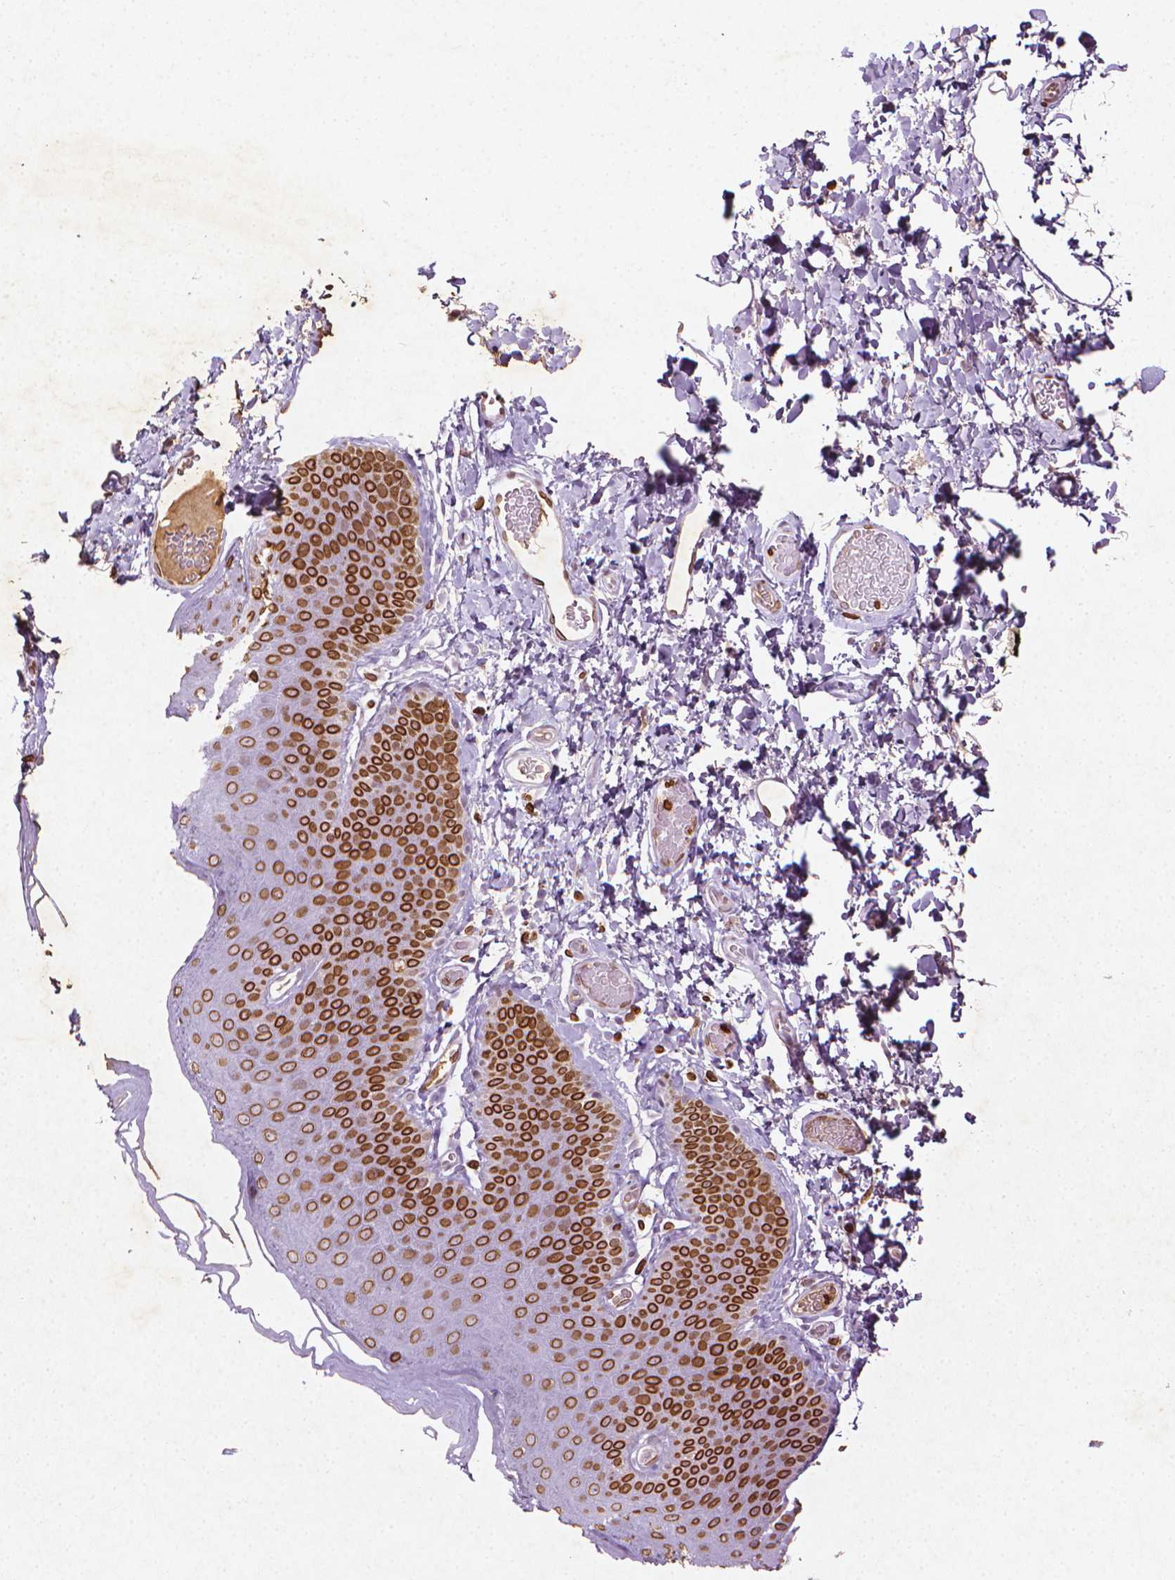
{"staining": {"intensity": "strong", "quantity": ">75%", "location": "cytoplasmic/membranous,nuclear"}, "tissue": "skin", "cell_type": "Epidermal cells", "image_type": "normal", "snomed": [{"axis": "morphology", "description": "Normal tissue, NOS"}, {"axis": "topography", "description": "Anal"}], "caption": "Brown immunohistochemical staining in normal skin exhibits strong cytoplasmic/membranous,nuclear expression in approximately >75% of epidermal cells.", "gene": "LMNB1", "patient": {"sex": "male", "age": 53}}